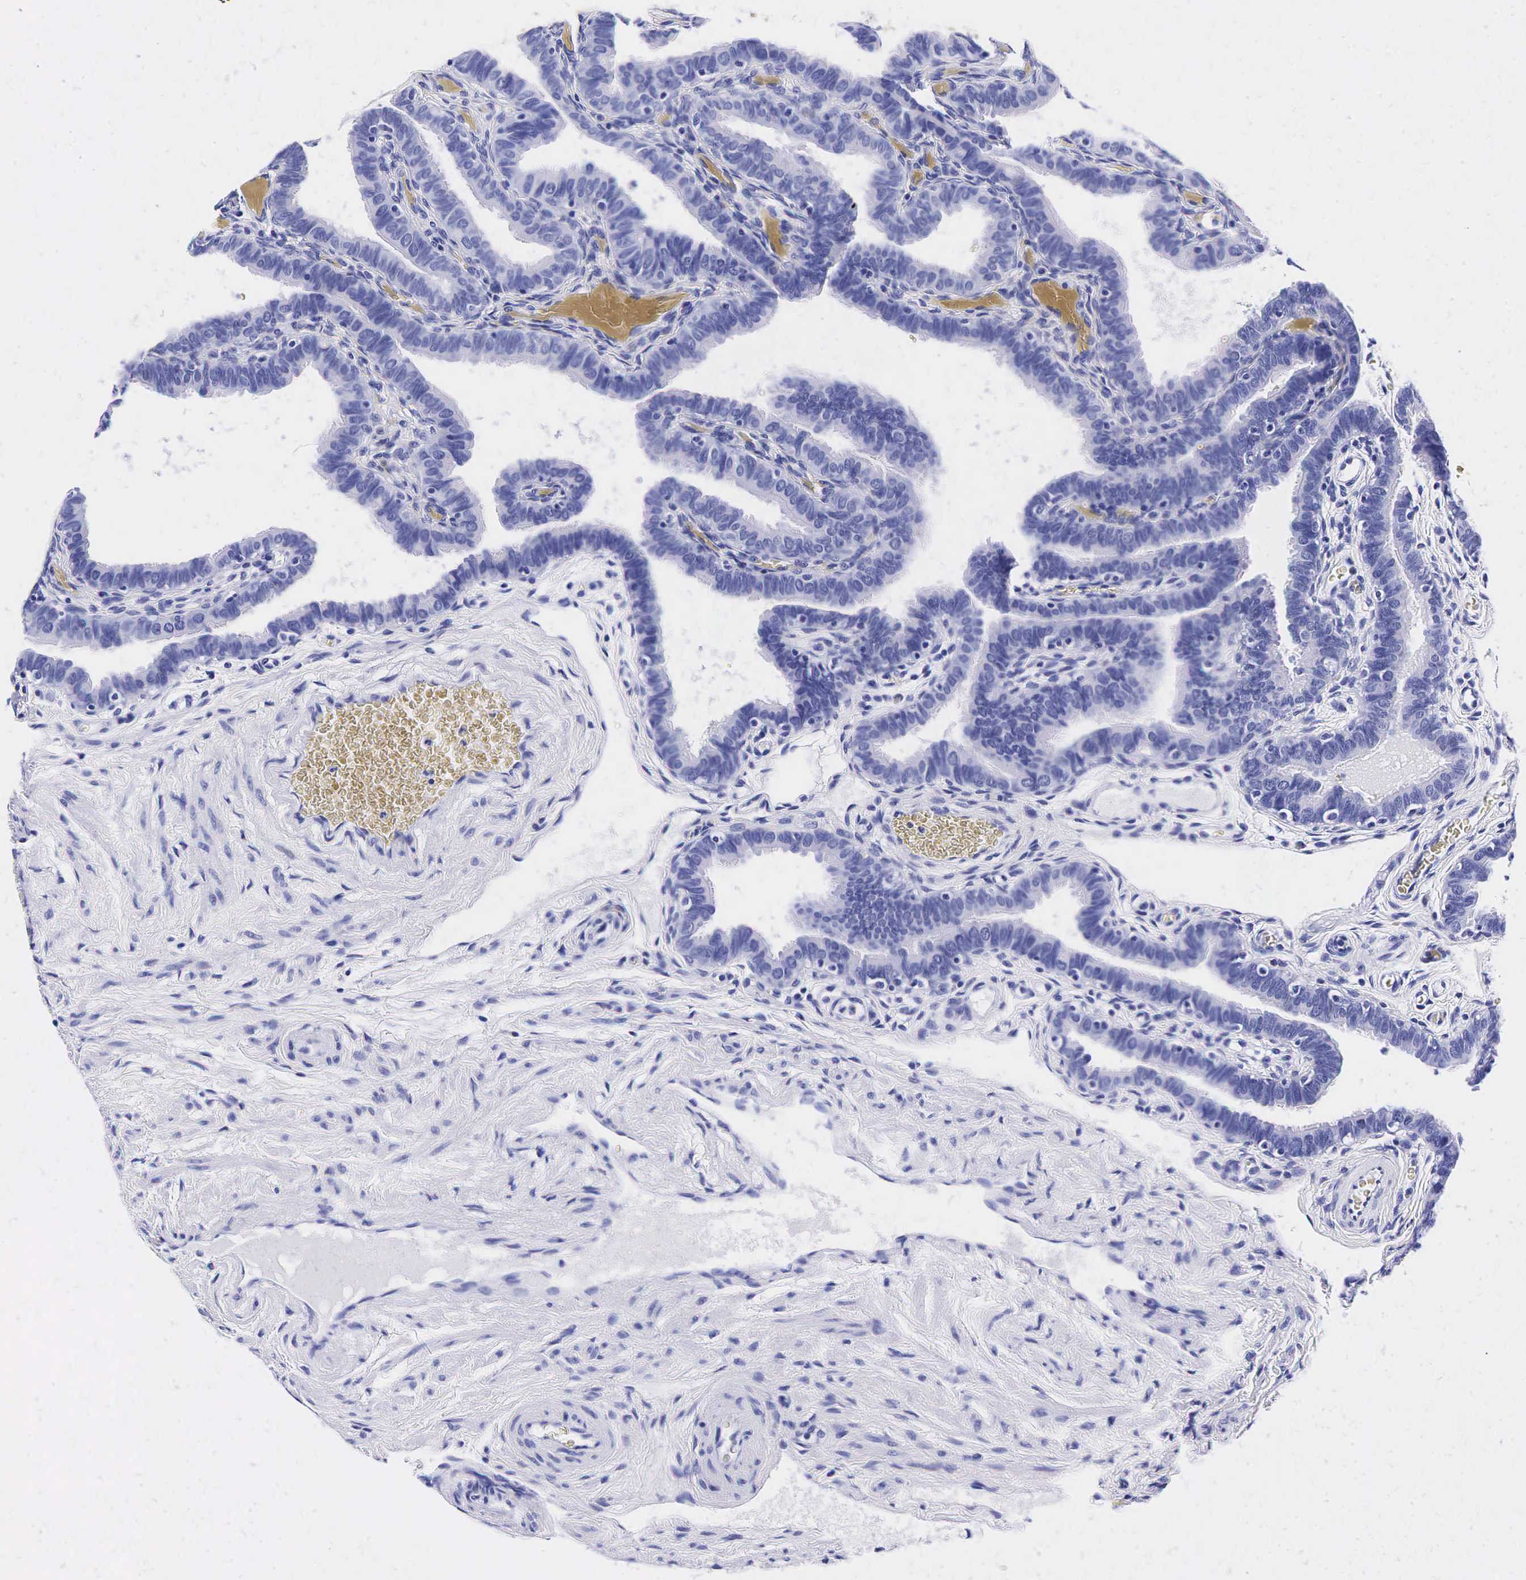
{"staining": {"intensity": "negative", "quantity": "none", "location": "none"}, "tissue": "fallopian tube", "cell_type": "Glandular cells", "image_type": "normal", "snomed": [{"axis": "morphology", "description": "Normal tissue, NOS"}, {"axis": "topography", "description": "Vagina"}, {"axis": "topography", "description": "Fallopian tube"}], "caption": "A high-resolution image shows IHC staining of unremarkable fallopian tube, which shows no significant positivity in glandular cells. (Brightfield microscopy of DAB (3,3'-diaminobenzidine) immunohistochemistry at high magnification).", "gene": "TG", "patient": {"sex": "female", "age": 38}}